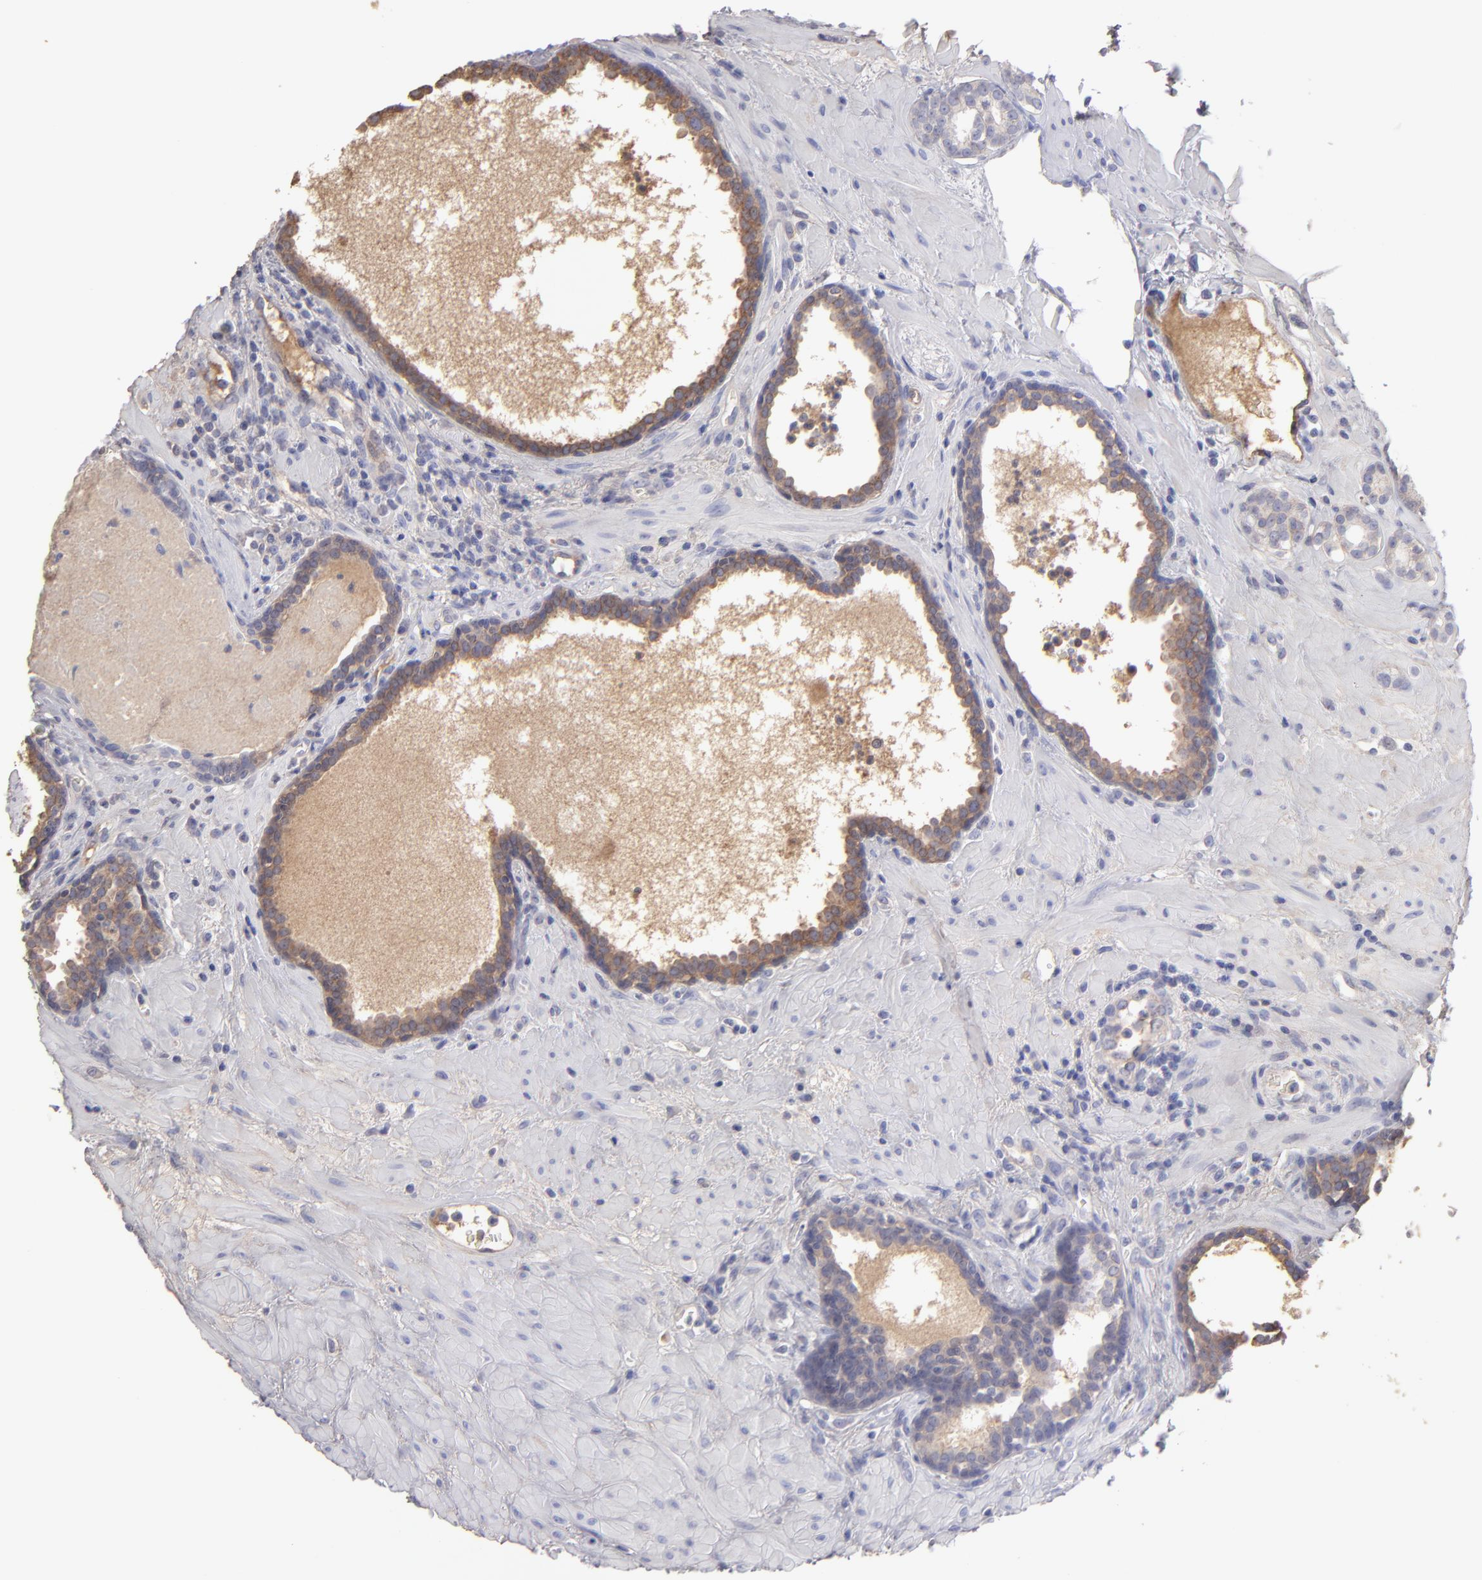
{"staining": {"intensity": "negative", "quantity": "none", "location": "none"}, "tissue": "prostate cancer", "cell_type": "Tumor cells", "image_type": "cancer", "snomed": [{"axis": "morphology", "description": "Adenocarcinoma, Low grade"}, {"axis": "topography", "description": "Prostate"}], "caption": "Low-grade adenocarcinoma (prostate) was stained to show a protein in brown. There is no significant expression in tumor cells.", "gene": "ABCC4", "patient": {"sex": "male", "age": 57}}